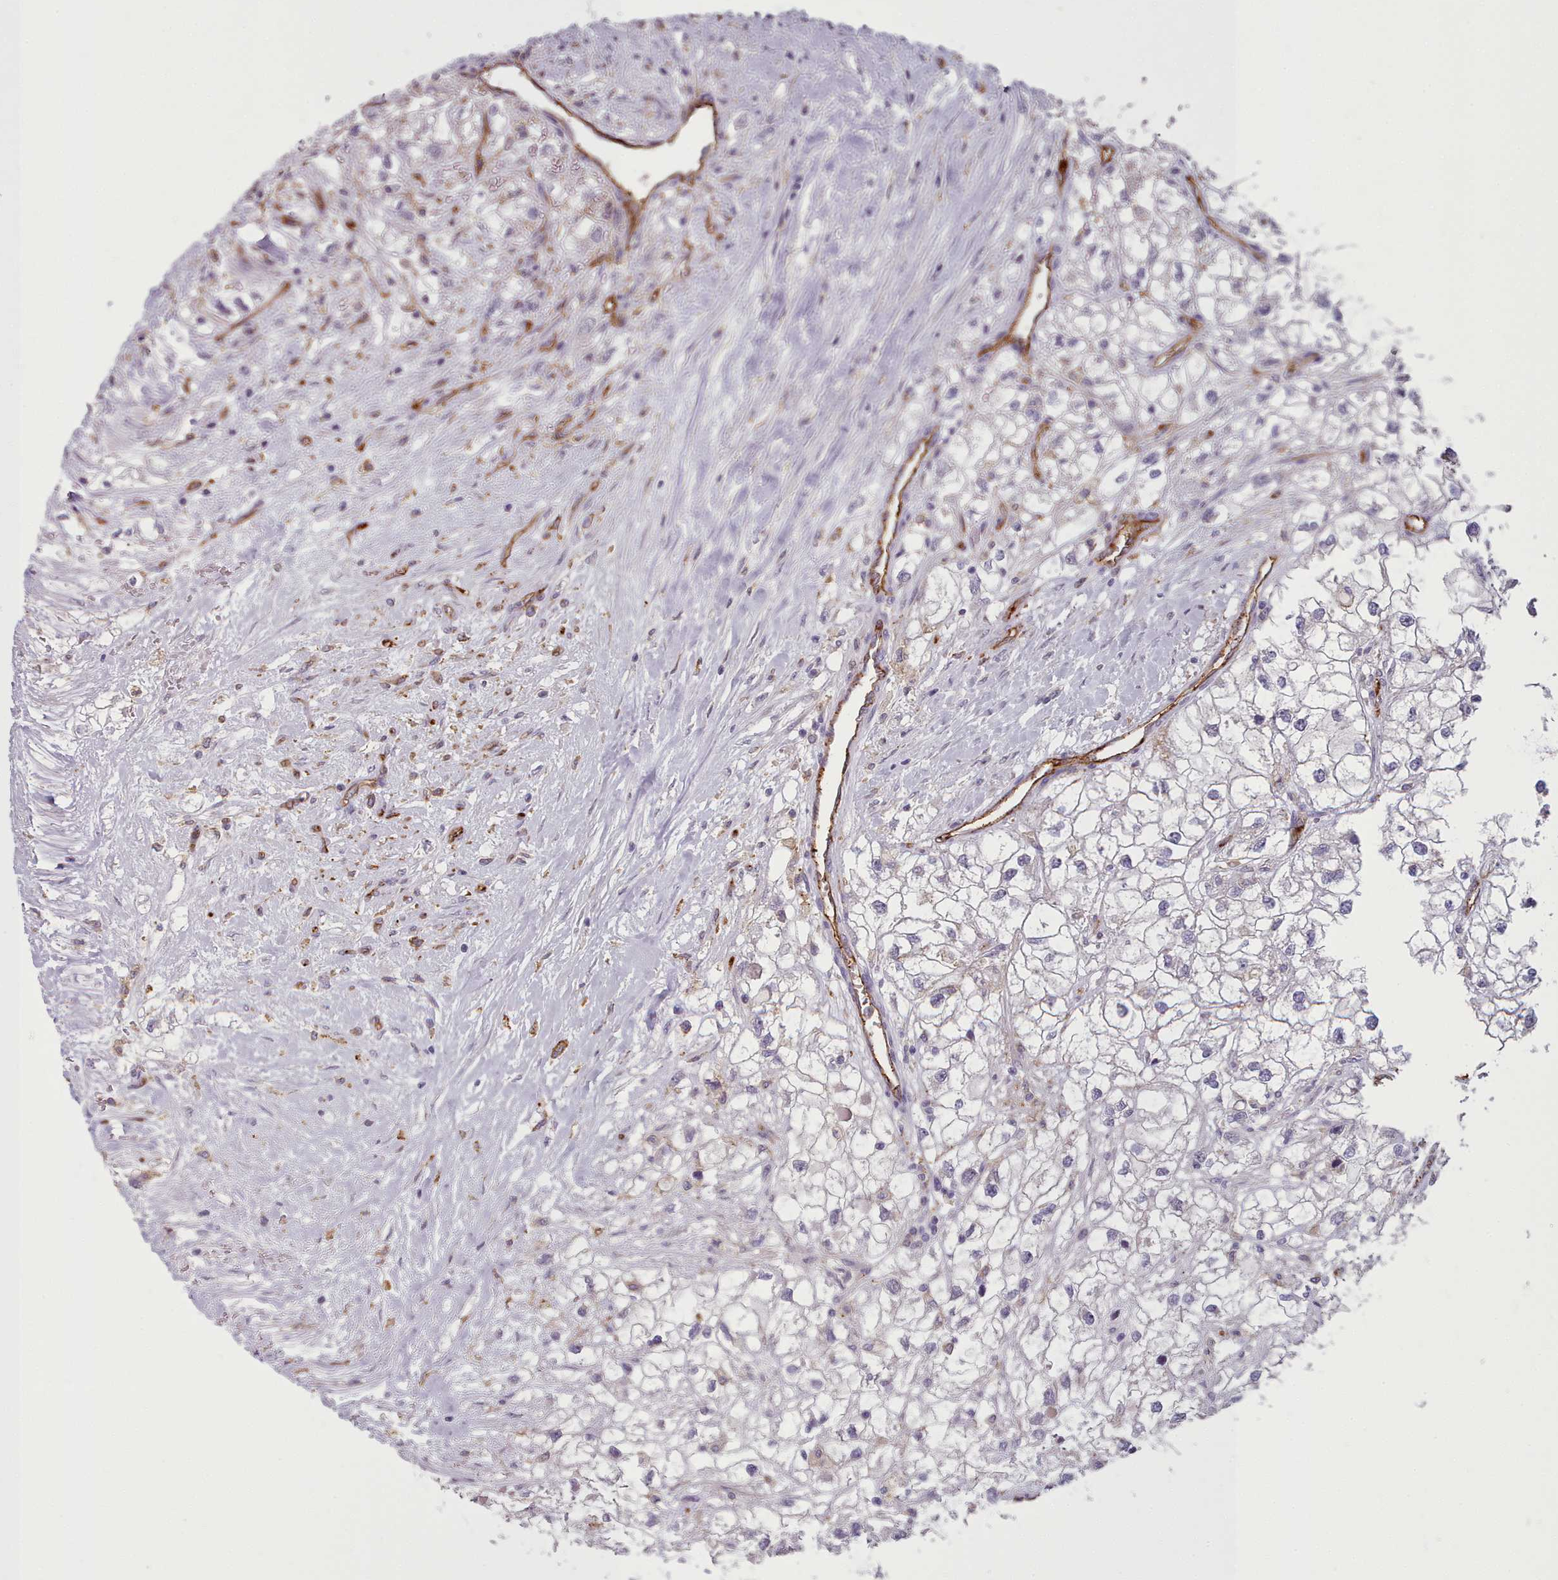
{"staining": {"intensity": "negative", "quantity": "none", "location": "none"}, "tissue": "renal cancer", "cell_type": "Tumor cells", "image_type": "cancer", "snomed": [{"axis": "morphology", "description": "Adenocarcinoma, NOS"}, {"axis": "topography", "description": "Kidney"}], "caption": "Tumor cells show no significant staining in renal cancer.", "gene": "CD300LF", "patient": {"sex": "male", "age": 59}}